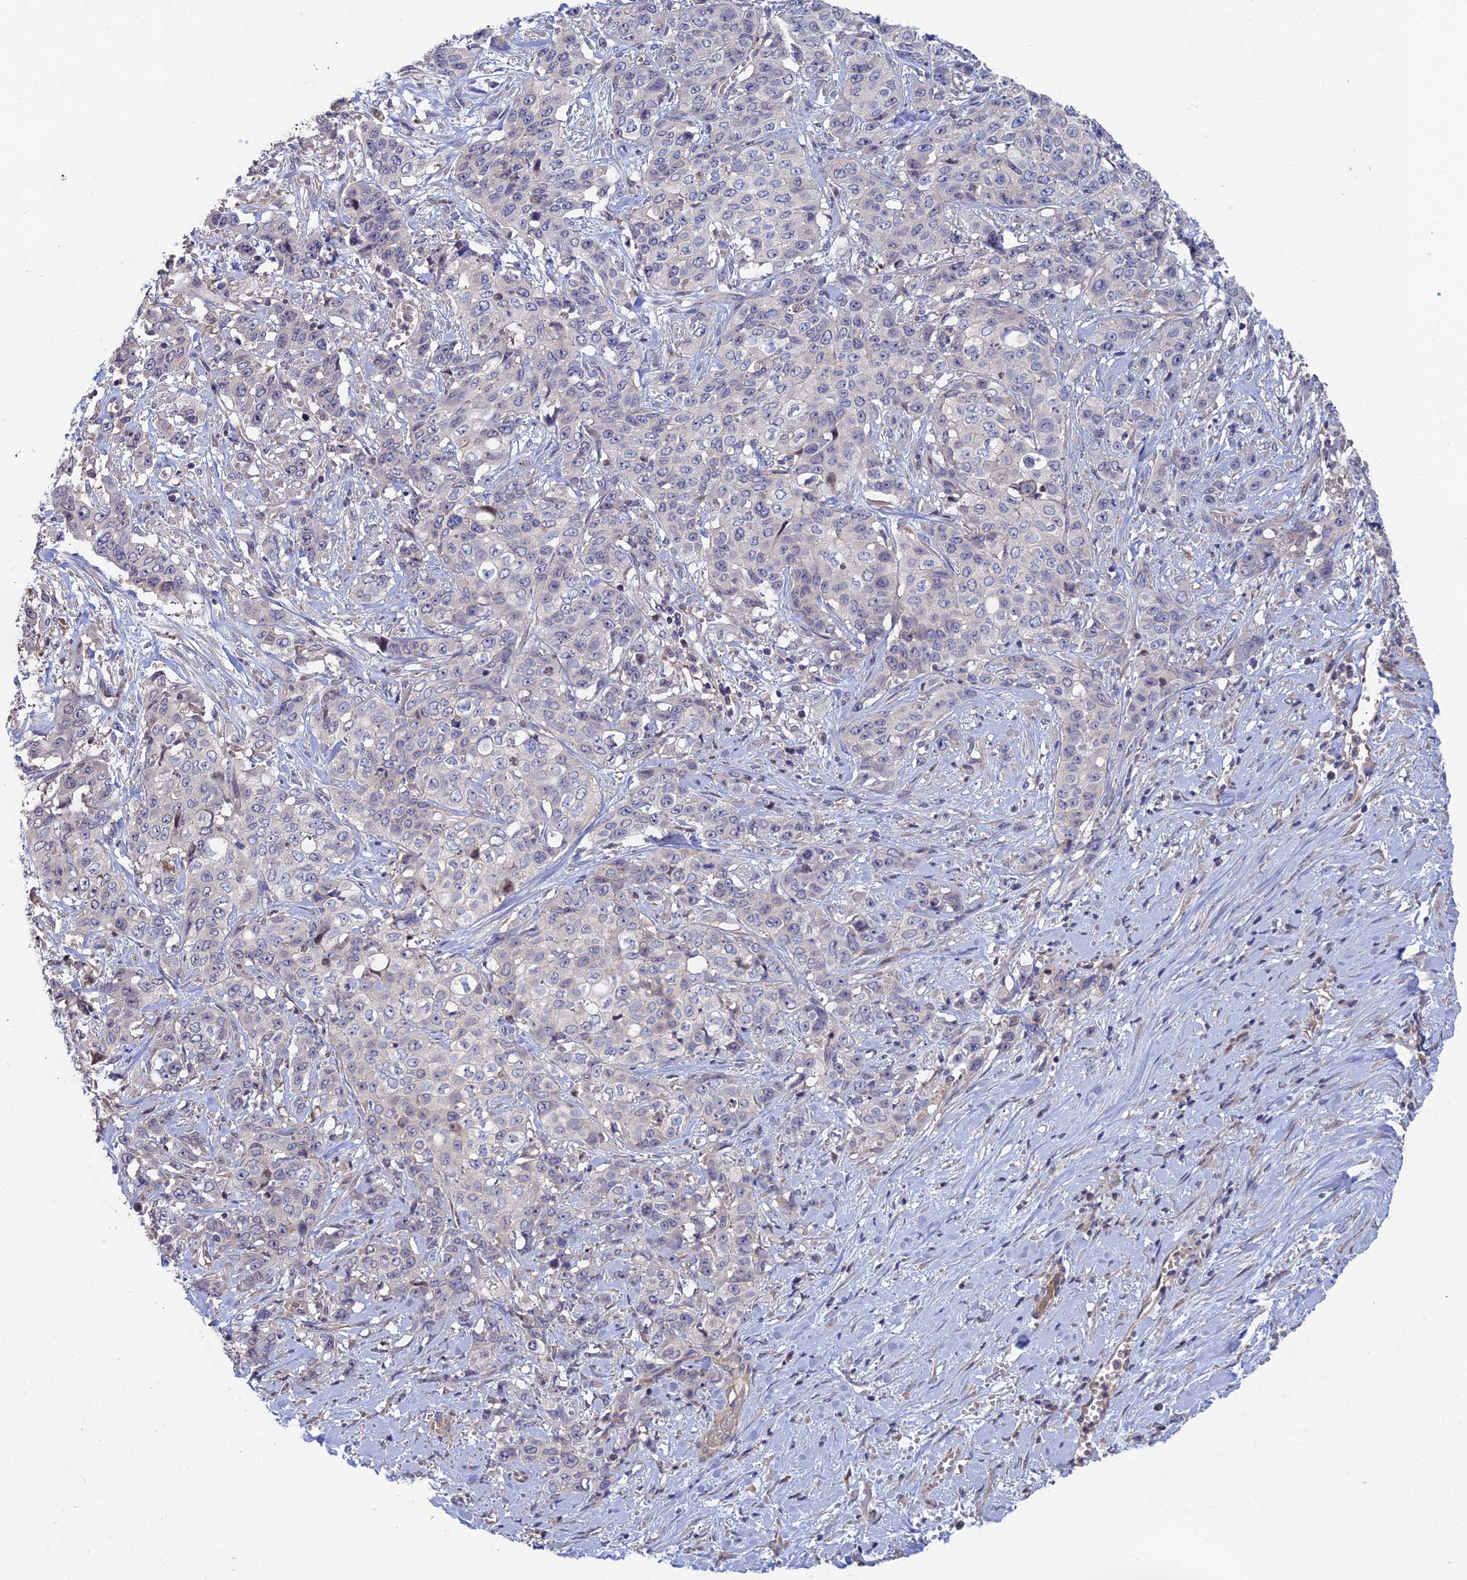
{"staining": {"intensity": "negative", "quantity": "none", "location": "none"}, "tissue": "stomach cancer", "cell_type": "Tumor cells", "image_type": "cancer", "snomed": [{"axis": "morphology", "description": "Adenocarcinoma, NOS"}, {"axis": "topography", "description": "Stomach, upper"}], "caption": "Immunohistochemical staining of human stomach cancer displays no significant positivity in tumor cells.", "gene": "USP37", "patient": {"sex": "male", "age": 62}}